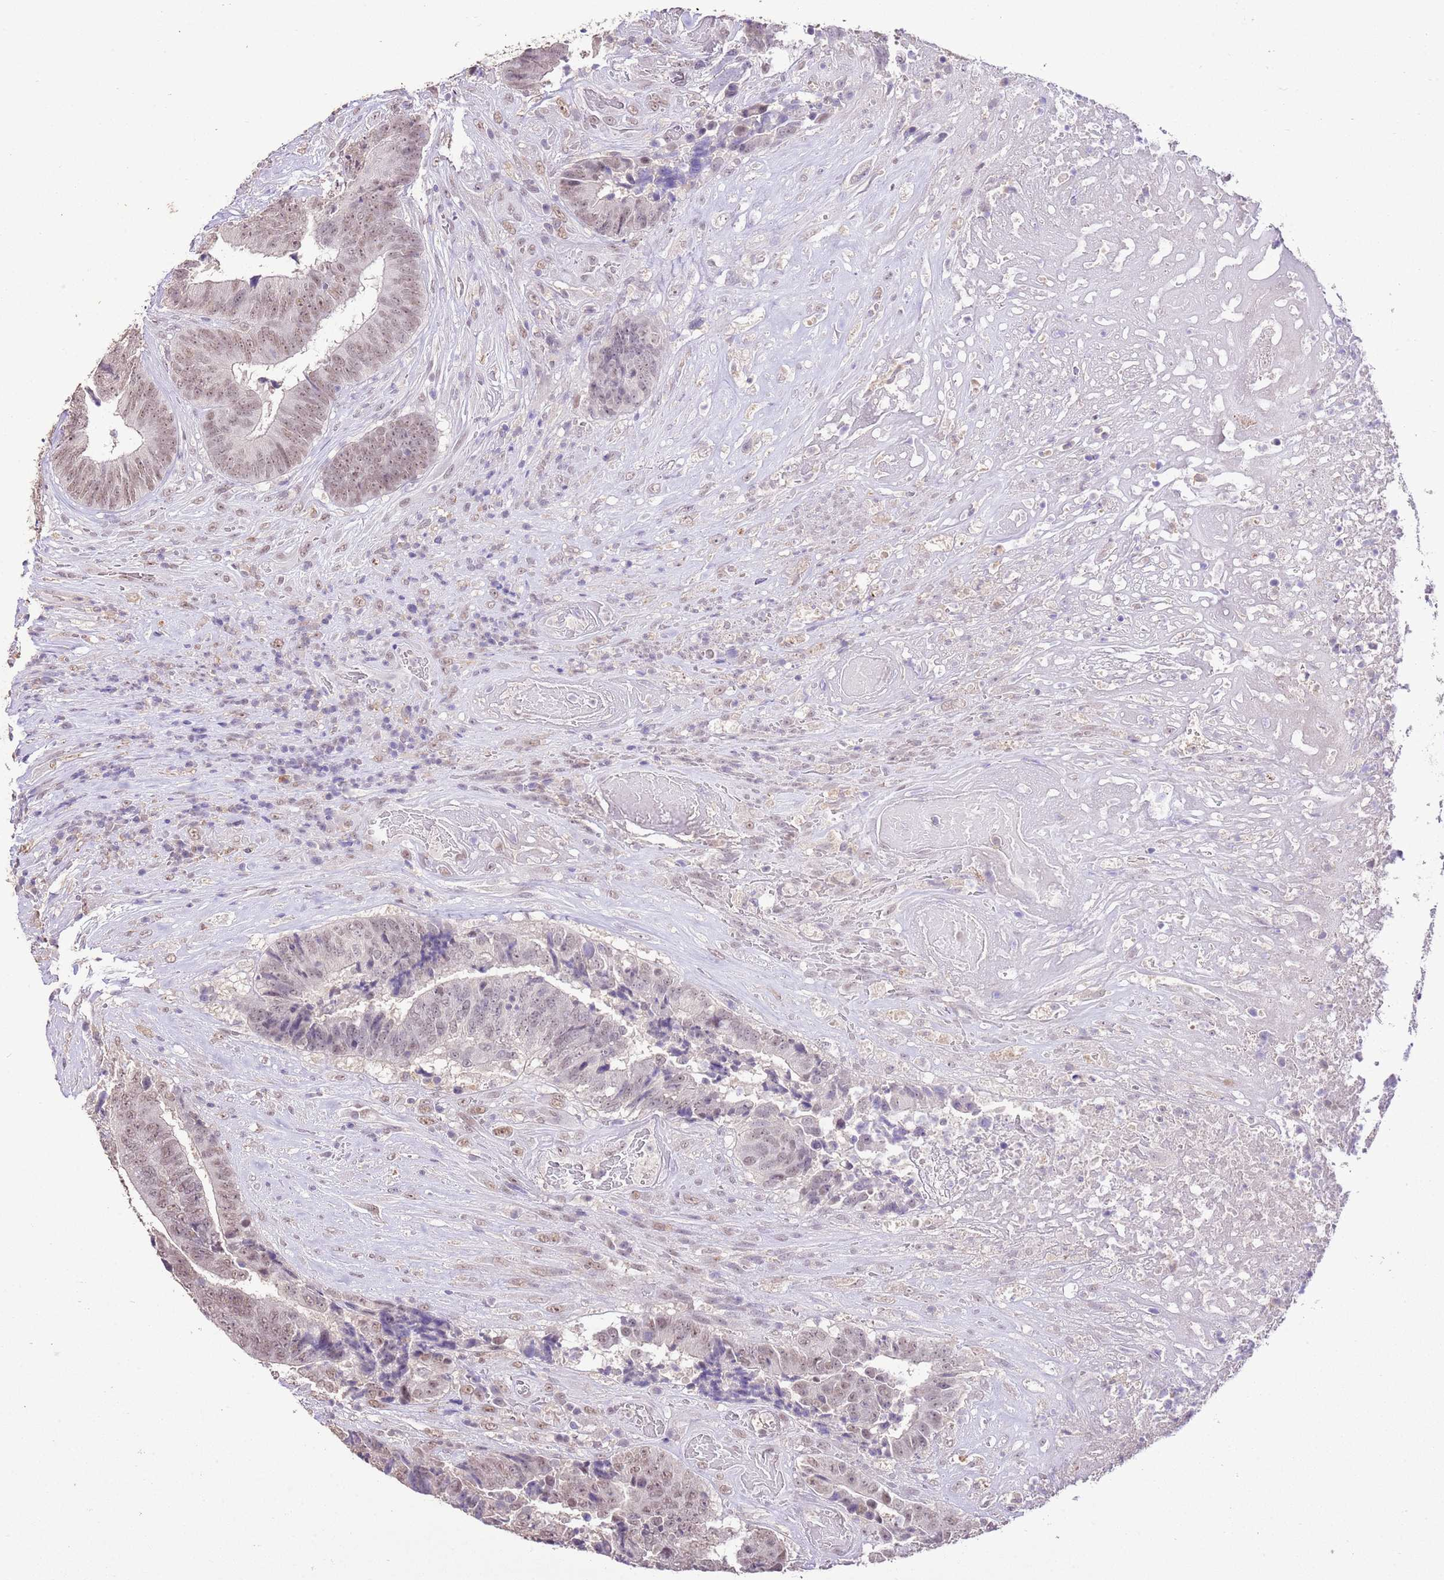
{"staining": {"intensity": "weak", "quantity": ">75%", "location": "nuclear"}, "tissue": "colorectal cancer", "cell_type": "Tumor cells", "image_type": "cancer", "snomed": [{"axis": "morphology", "description": "Adenocarcinoma, NOS"}, {"axis": "topography", "description": "Rectum"}], "caption": "A micrograph of human colorectal adenocarcinoma stained for a protein demonstrates weak nuclear brown staining in tumor cells. (IHC, brightfield microscopy, high magnification).", "gene": "IZUMO4", "patient": {"sex": "male", "age": 72}}